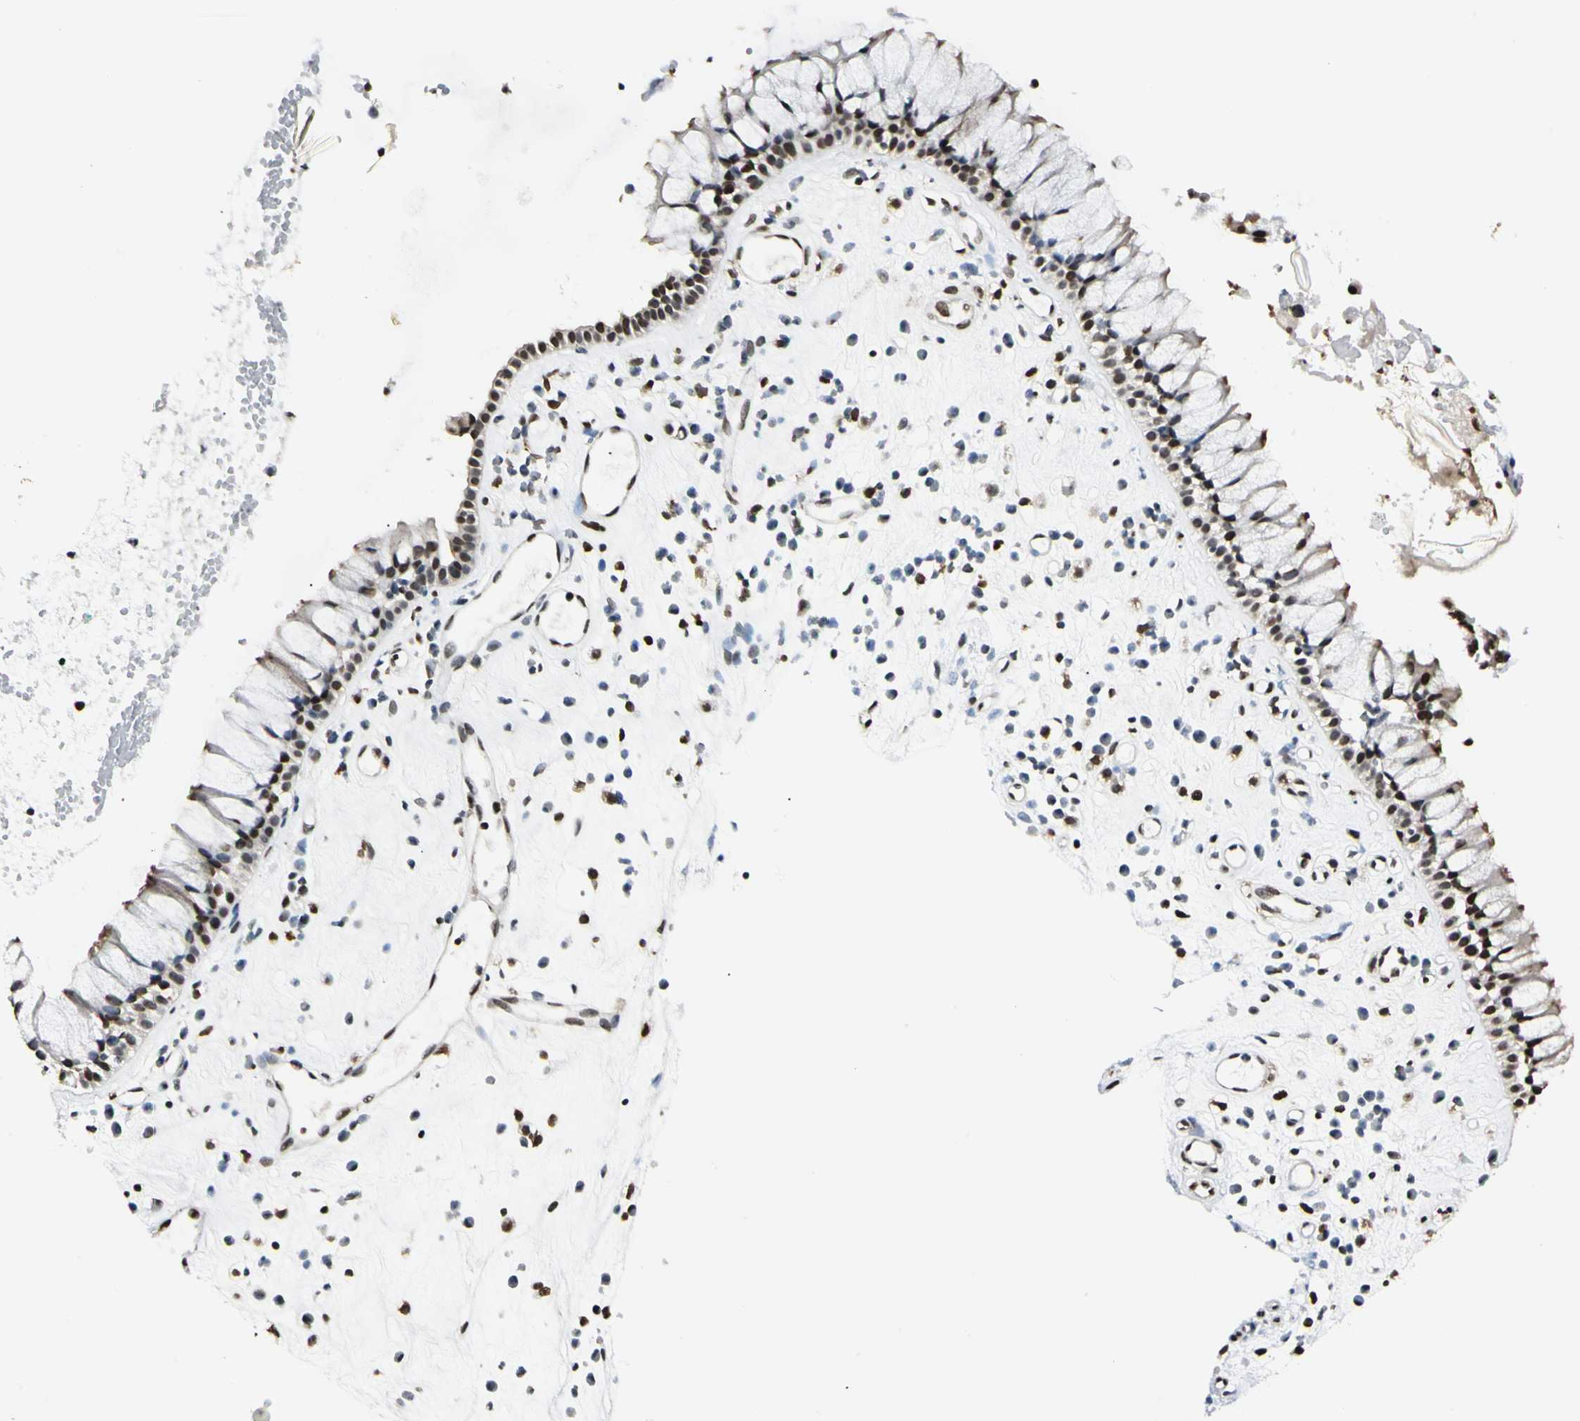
{"staining": {"intensity": "moderate", "quantity": ">75%", "location": "nuclear"}, "tissue": "nasopharynx", "cell_type": "Respiratory epithelial cells", "image_type": "normal", "snomed": [{"axis": "morphology", "description": "Normal tissue, NOS"}, {"axis": "topography", "description": "Nasopharynx"}], "caption": "IHC of normal human nasopharynx exhibits medium levels of moderate nuclear staining in about >75% of respiratory epithelial cells. (brown staining indicates protein expression, while blue staining denotes nuclei).", "gene": "FANCG", "patient": {"sex": "male", "age": 13}}